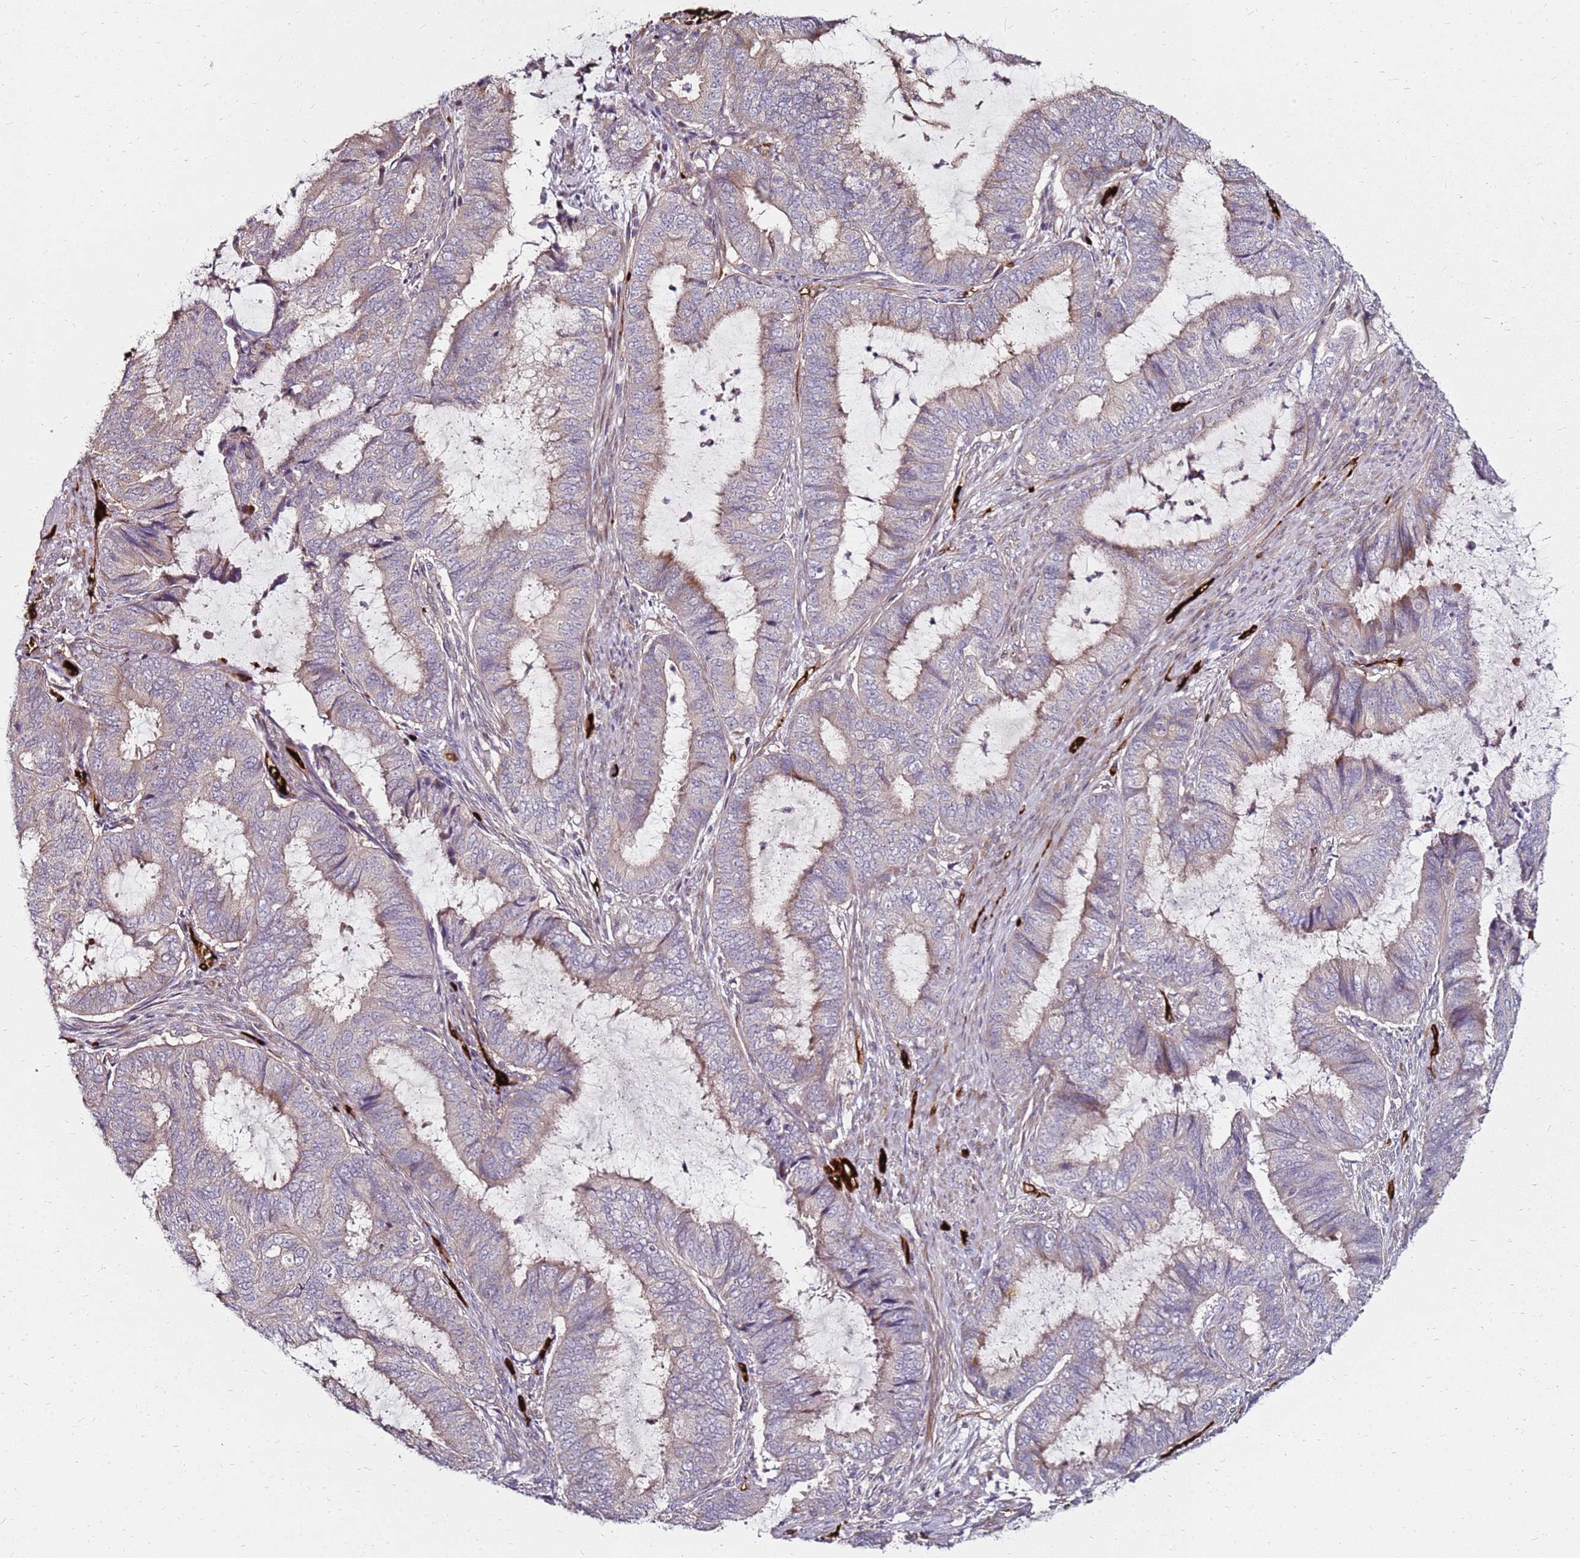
{"staining": {"intensity": "moderate", "quantity": "<25%", "location": "cytoplasmic/membranous"}, "tissue": "endometrial cancer", "cell_type": "Tumor cells", "image_type": "cancer", "snomed": [{"axis": "morphology", "description": "Adenocarcinoma, NOS"}, {"axis": "topography", "description": "Endometrium"}], "caption": "Moderate cytoplasmic/membranous staining is identified in approximately <25% of tumor cells in endometrial cancer (adenocarcinoma).", "gene": "RNF11", "patient": {"sex": "female", "age": 51}}